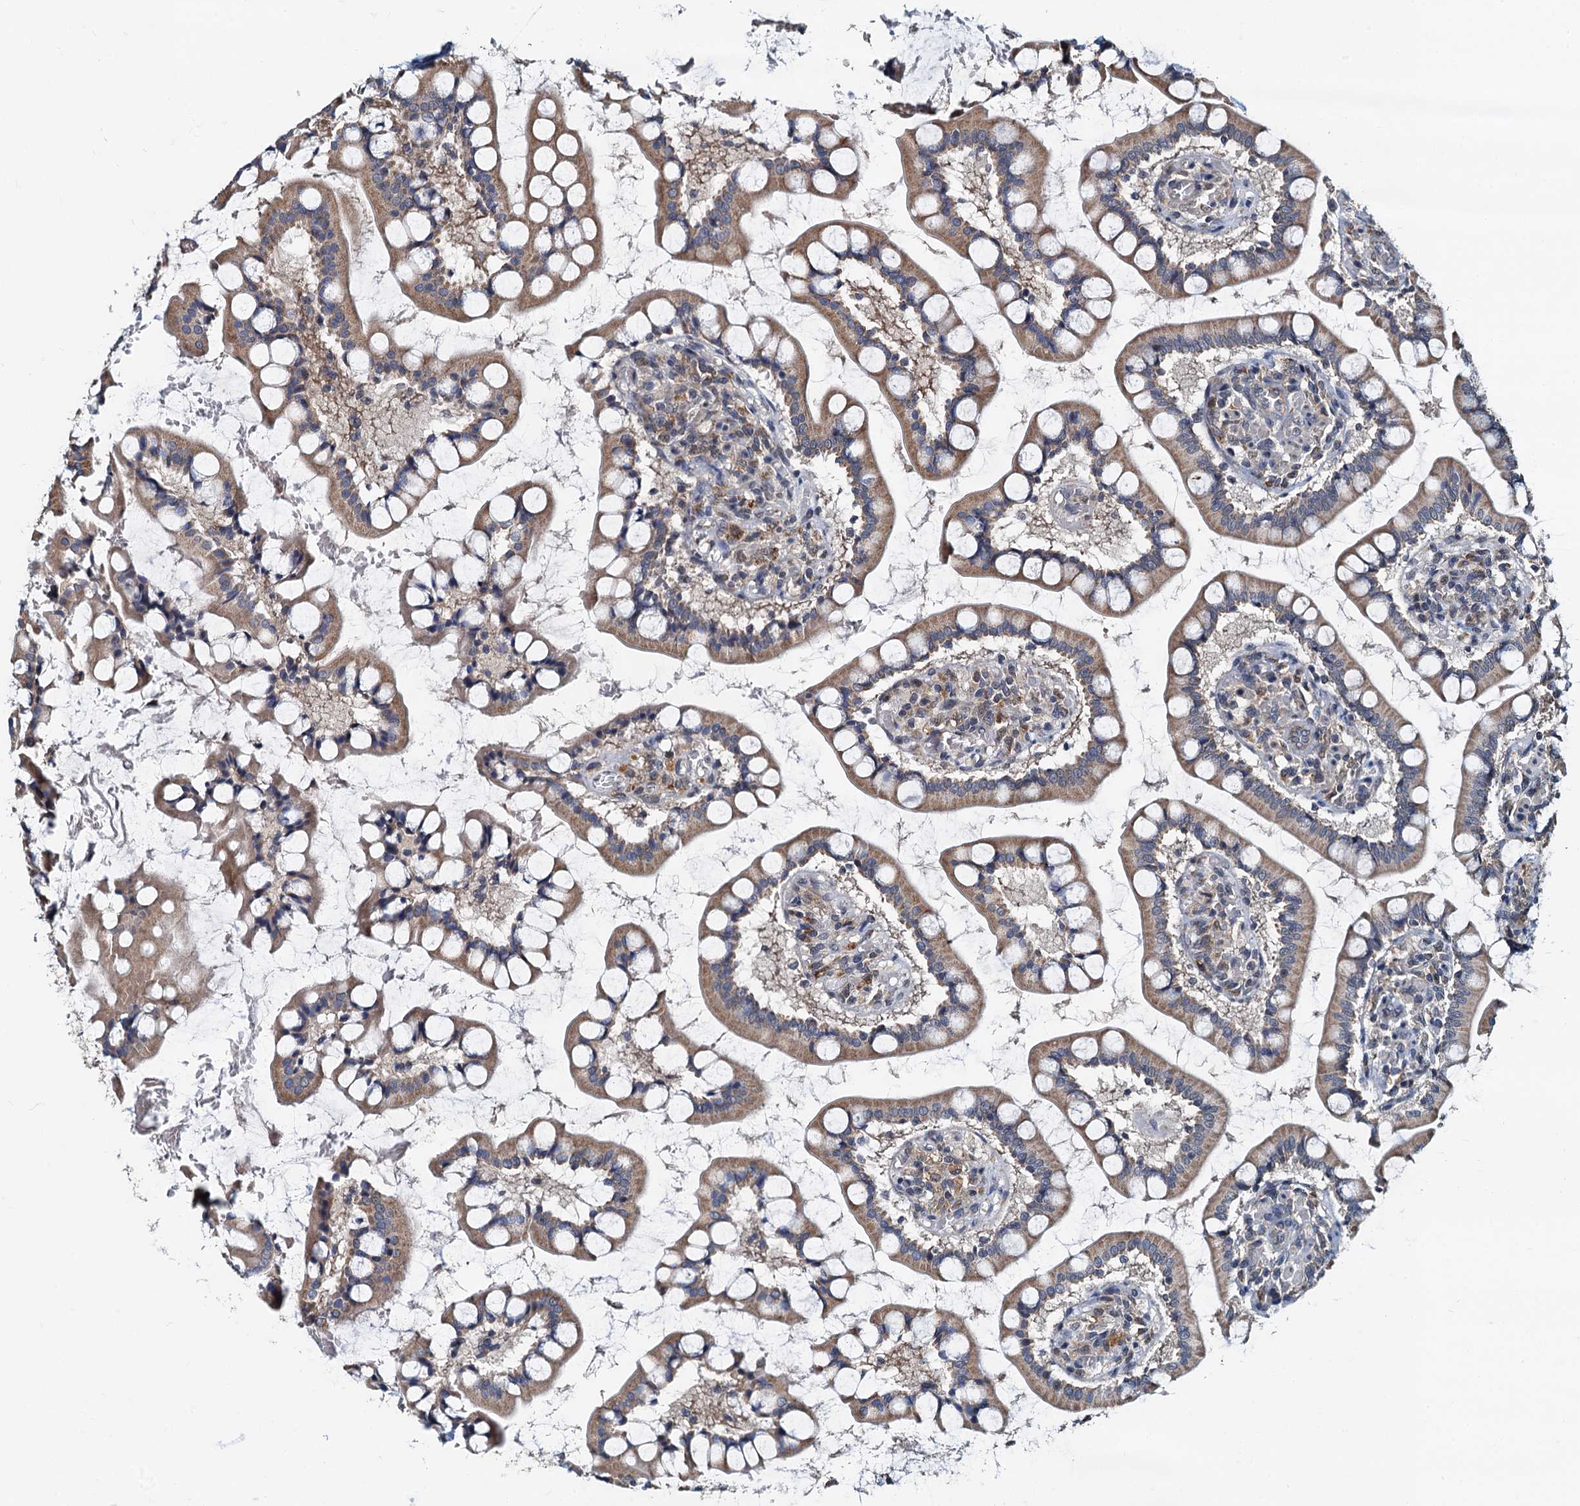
{"staining": {"intensity": "moderate", "quantity": ">75%", "location": "cytoplasmic/membranous"}, "tissue": "small intestine", "cell_type": "Glandular cells", "image_type": "normal", "snomed": [{"axis": "morphology", "description": "Normal tissue, NOS"}, {"axis": "topography", "description": "Small intestine"}], "caption": "A brown stain highlights moderate cytoplasmic/membranous expression of a protein in glandular cells of normal human small intestine.", "gene": "MCMBP", "patient": {"sex": "male", "age": 52}}